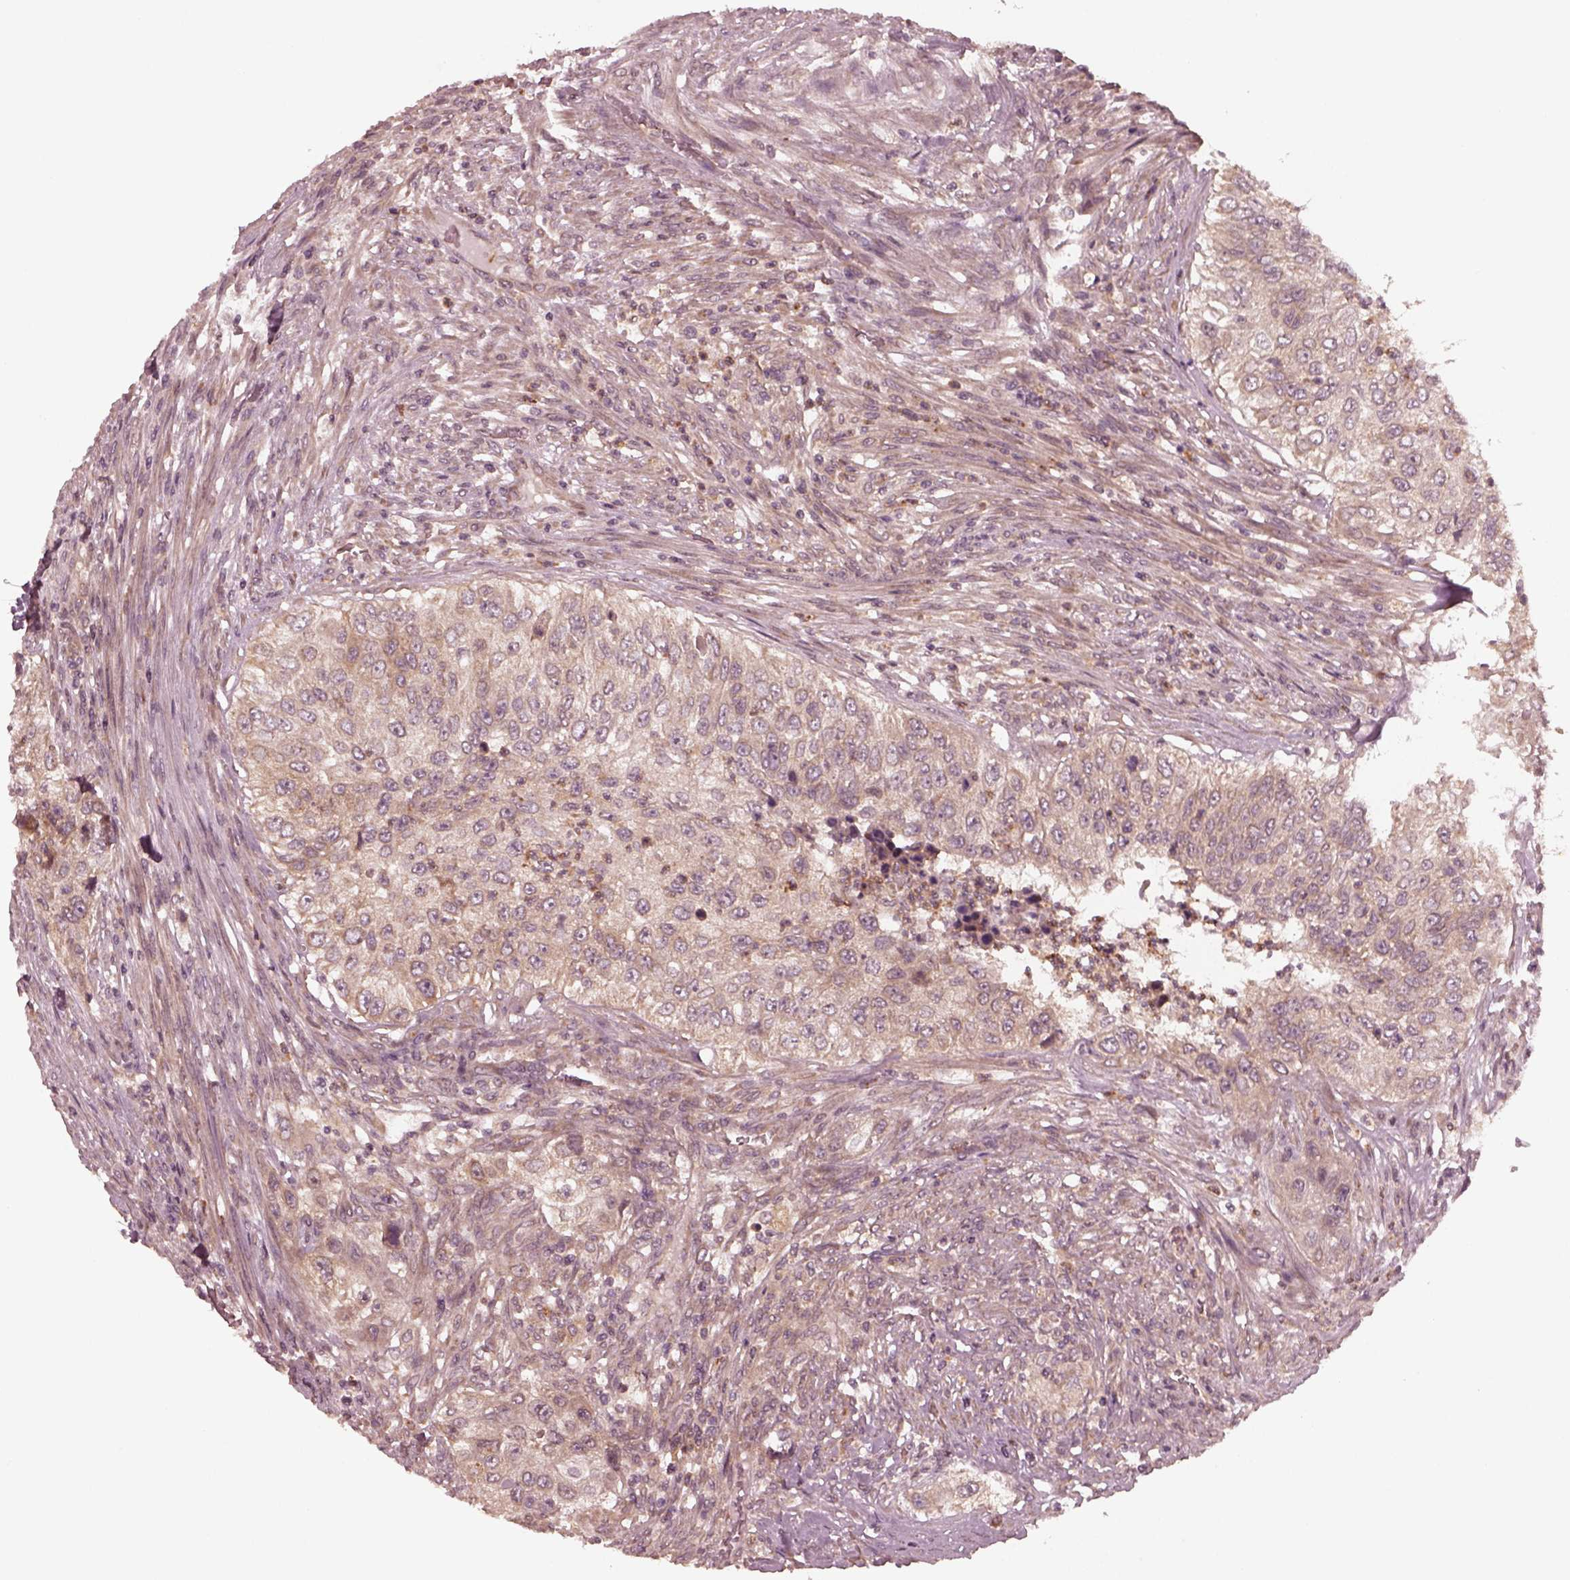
{"staining": {"intensity": "weak", "quantity": "25%-75%", "location": "cytoplasmic/membranous"}, "tissue": "urothelial cancer", "cell_type": "Tumor cells", "image_type": "cancer", "snomed": [{"axis": "morphology", "description": "Urothelial carcinoma, High grade"}, {"axis": "topography", "description": "Urinary bladder"}], "caption": "Protein staining of urothelial carcinoma (high-grade) tissue displays weak cytoplasmic/membranous expression in about 25%-75% of tumor cells.", "gene": "FAF2", "patient": {"sex": "female", "age": 60}}